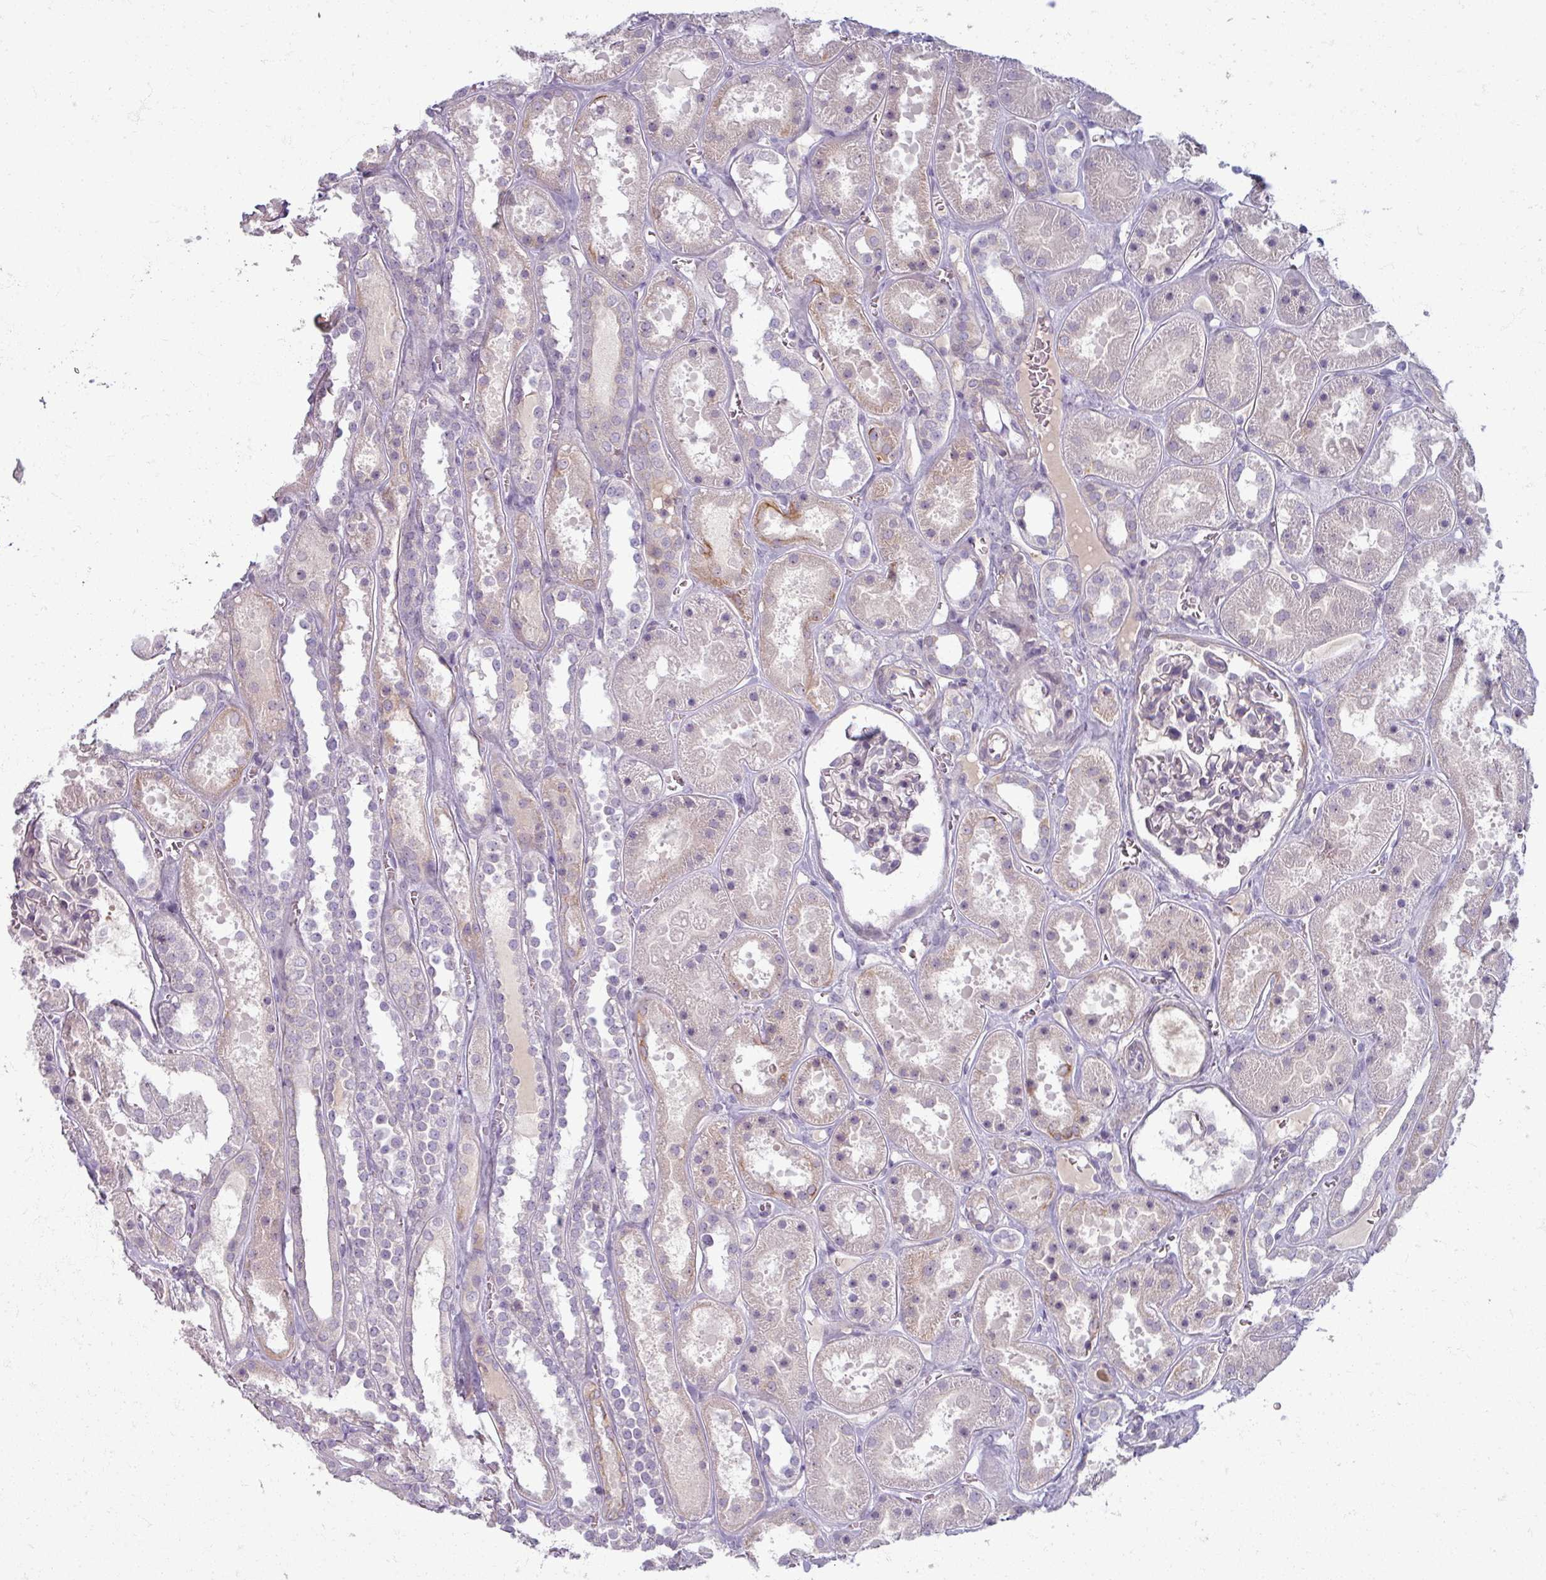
{"staining": {"intensity": "negative", "quantity": "none", "location": "none"}, "tissue": "kidney", "cell_type": "Cells in glomeruli", "image_type": "normal", "snomed": [{"axis": "morphology", "description": "Normal tissue, NOS"}, {"axis": "topography", "description": "Kidney"}], "caption": "Cells in glomeruli show no significant positivity in normal kidney. (Brightfield microscopy of DAB (3,3'-diaminobenzidine) IHC at high magnification).", "gene": "TTLL7", "patient": {"sex": "female", "age": 41}}